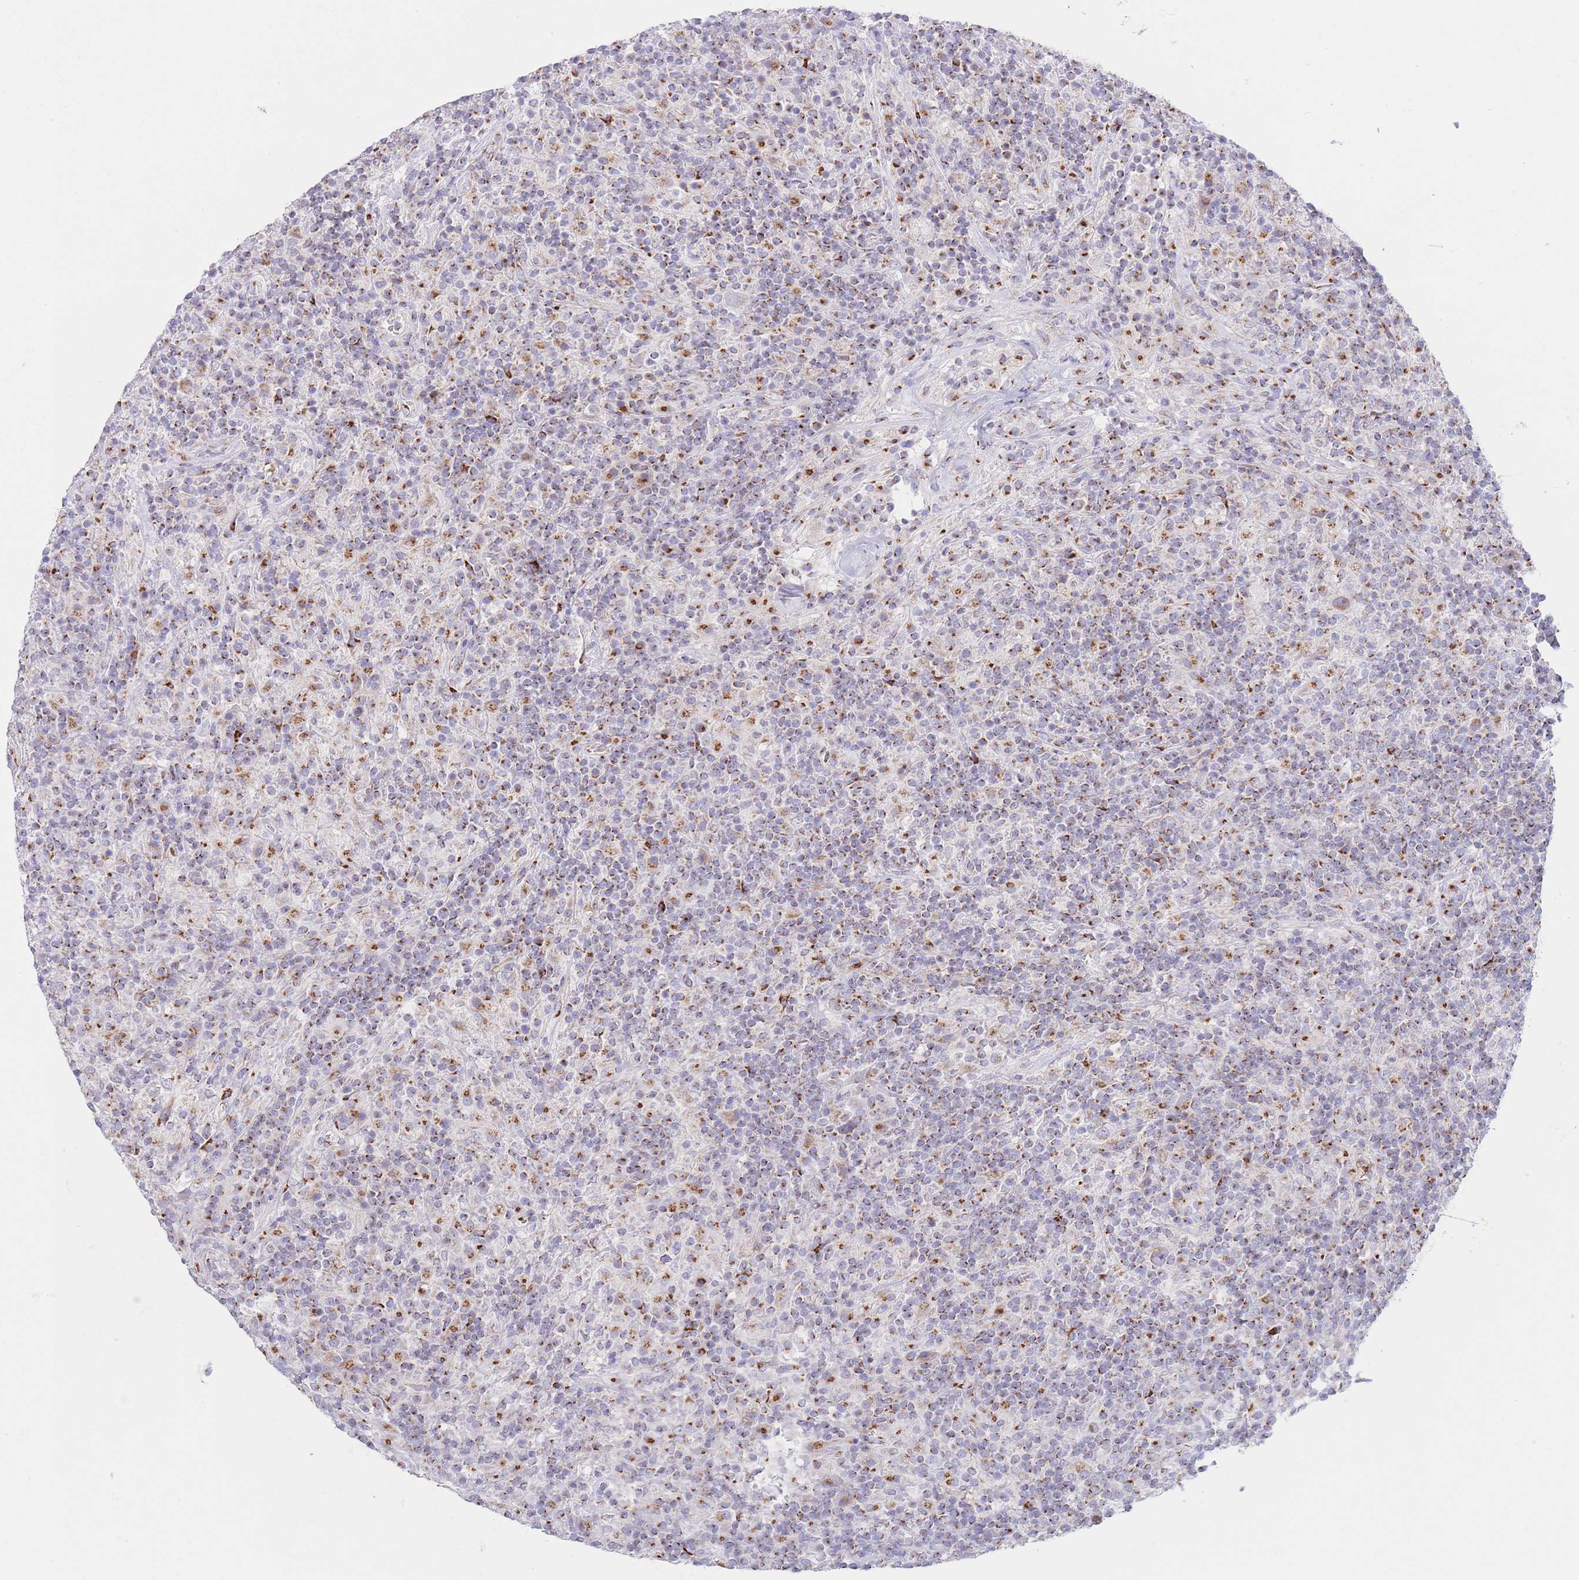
{"staining": {"intensity": "weak", "quantity": "25%-75%", "location": "cytoplasmic/membranous"}, "tissue": "lymphoma", "cell_type": "Tumor cells", "image_type": "cancer", "snomed": [{"axis": "morphology", "description": "Hodgkin's disease, NOS"}, {"axis": "topography", "description": "Lymph node"}], "caption": "Protein staining of Hodgkin's disease tissue shows weak cytoplasmic/membranous expression in approximately 25%-75% of tumor cells.", "gene": "MPND", "patient": {"sex": "male", "age": 70}}